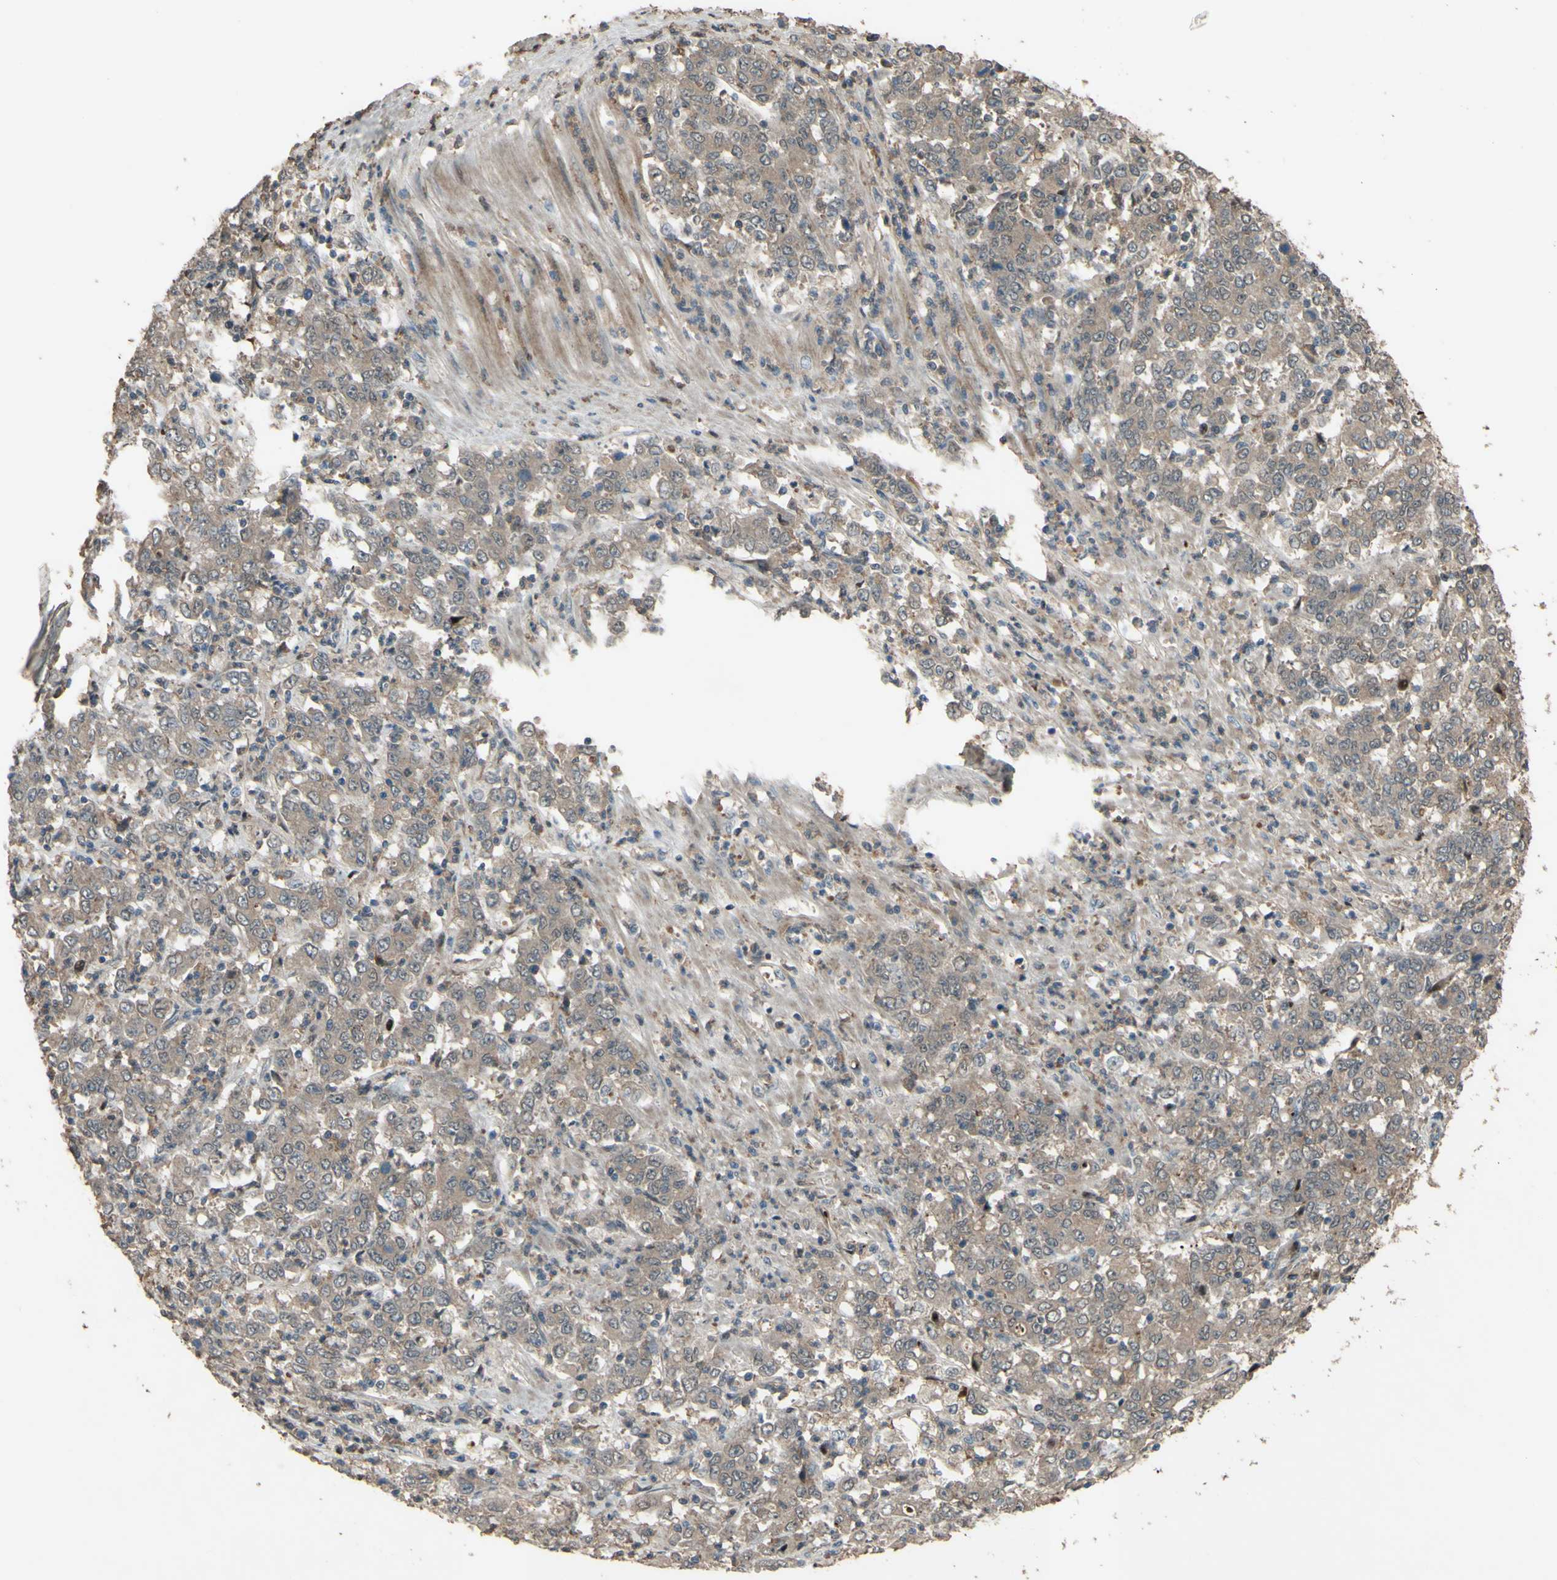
{"staining": {"intensity": "weak", "quantity": ">75%", "location": "cytoplasmic/membranous"}, "tissue": "stomach cancer", "cell_type": "Tumor cells", "image_type": "cancer", "snomed": [{"axis": "morphology", "description": "Adenocarcinoma, NOS"}, {"axis": "topography", "description": "Stomach, lower"}], "caption": "Adenocarcinoma (stomach) was stained to show a protein in brown. There is low levels of weak cytoplasmic/membranous positivity in approximately >75% of tumor cells.", "gene": "SHROOM4", "patient": {"sex": "female", "age": 71}}